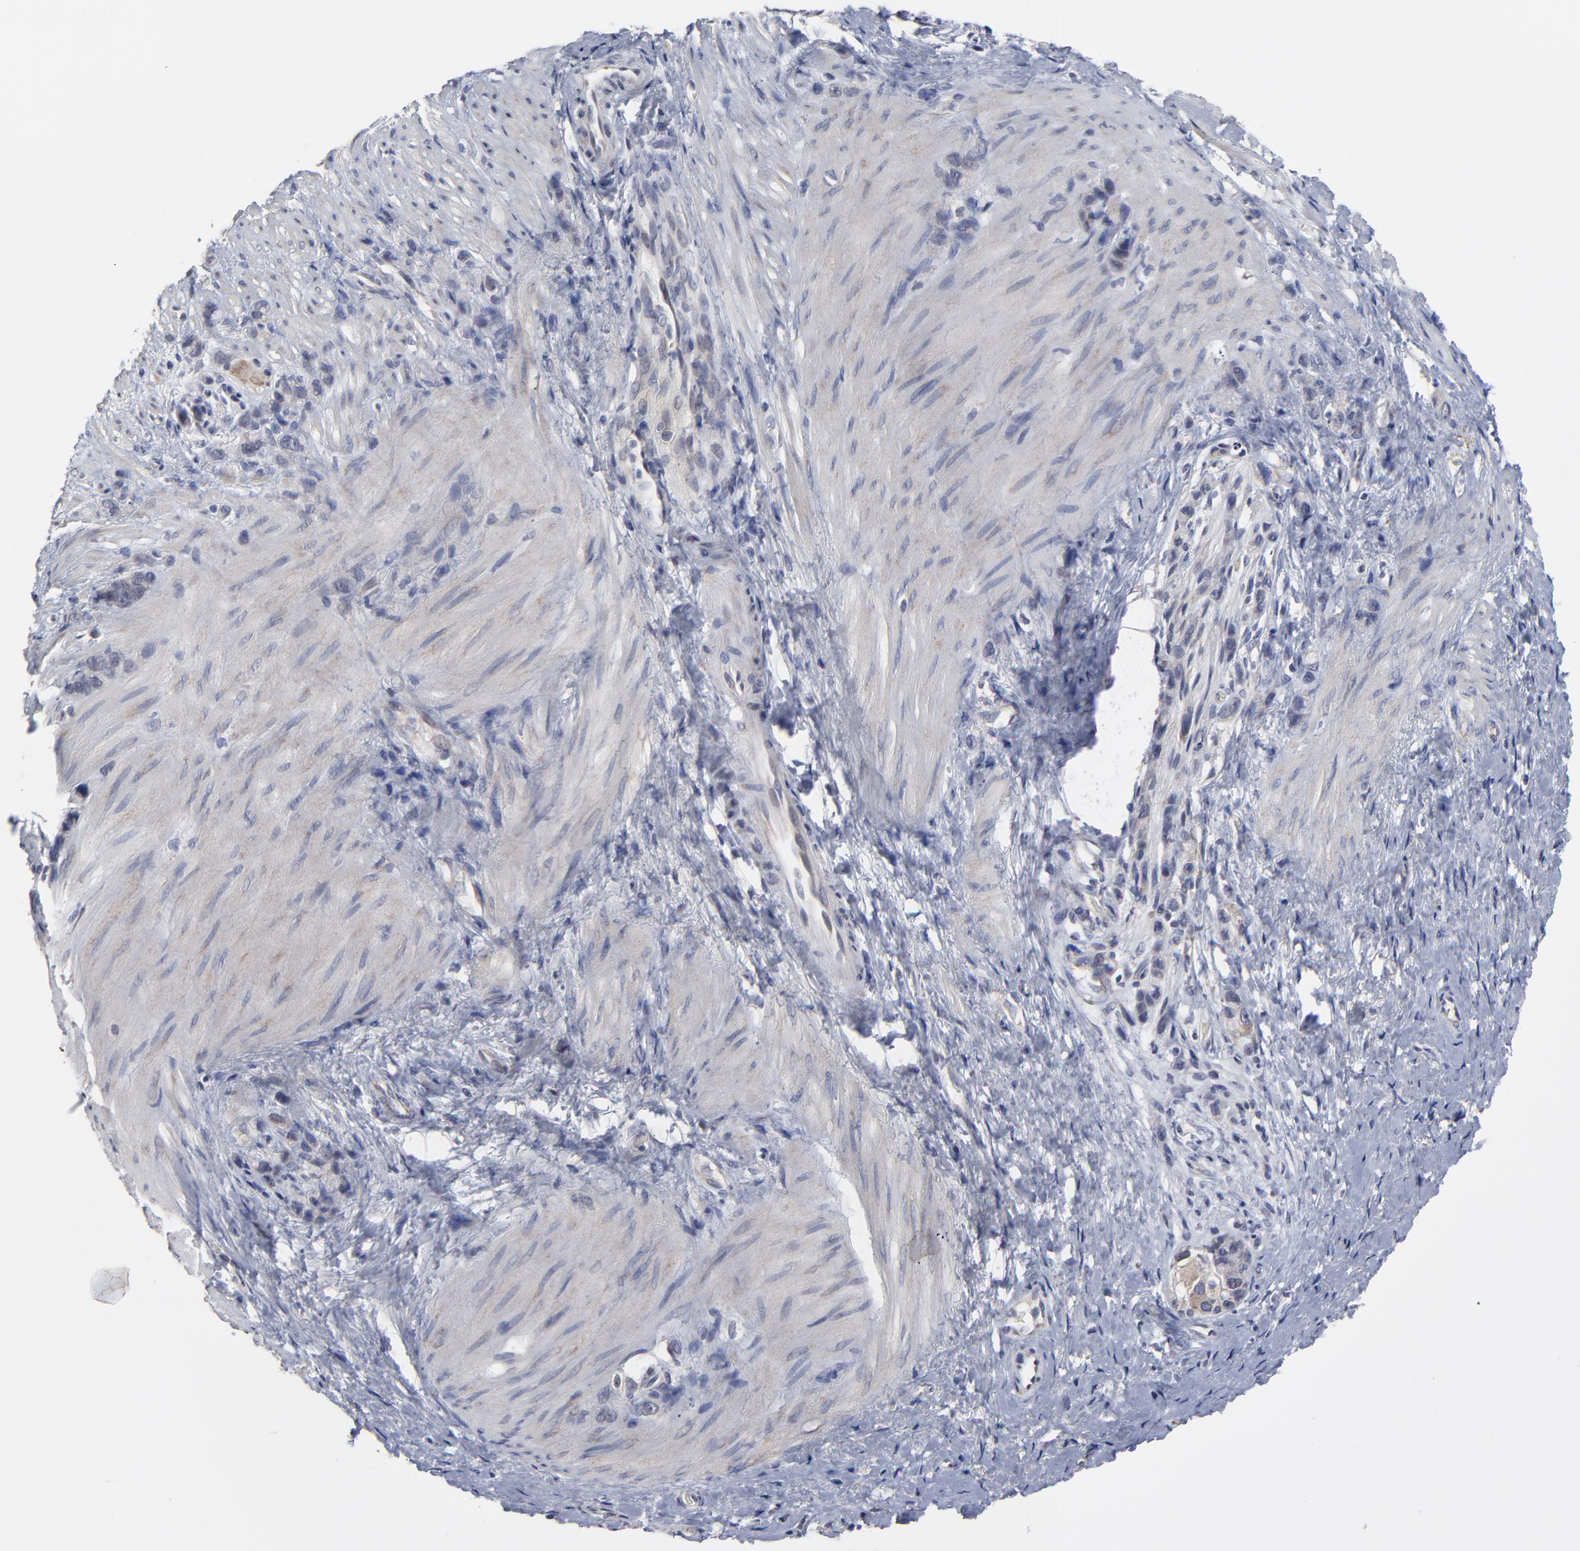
{"staining": {"intensity": "negative", "quantity": "none", "location": "none"}, "tissue": "stomach cancer", "cell_type": "Tumor cells", "image_type": "cancer", "snomed": [{"axis": "morphology", "description": "Normal tissue, NOS"}, {"axis": "morphology", "description": "Adenocarcinoma, NOS"}, {"axis": "morphology", "description": "Adenocarcinoma, High grade"}, {"axis": "topography", "description": "Stomach, upper"}, {"axis": "topography", "description": "Stomach"}], "caption": "This is an immunohistochemistry micrograph of human stomach adenocarcinoma (high-grade). There is no expression in tumor cells.", "gene": "MAGEA10", "patient": {"sex": "female", "age": 65}}